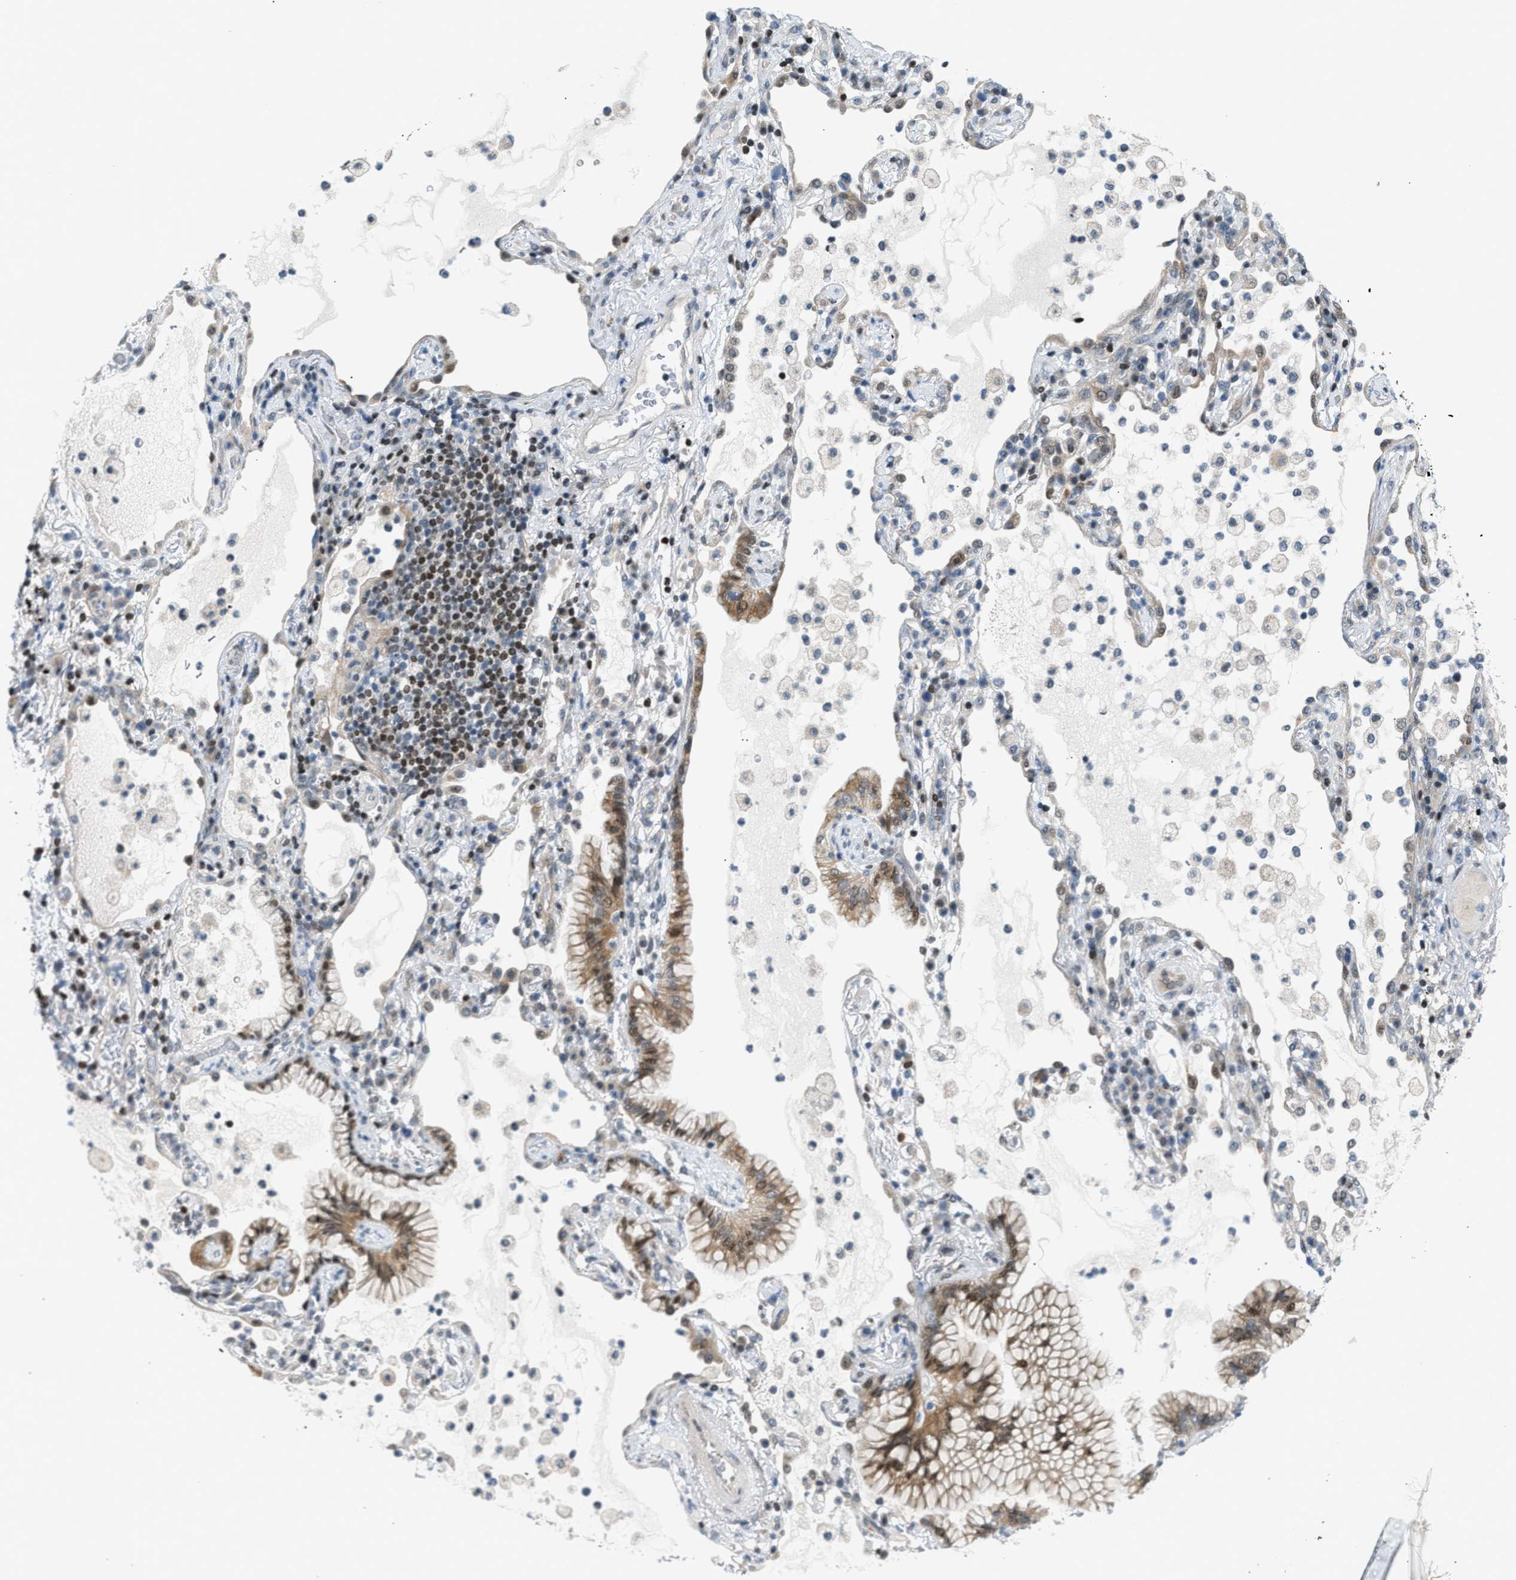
{"staining": {"intensity": "moderate", "quantity": ">75%", "location": "cytoplasmic/membranous"}, "tissue": "lung cancer", "cell_type": "Tumor cells", "image_type": "cancer", "snomed": [{"axis": "morphology", "description": "Adenocarcinoma, NOS"}, {"axis": "topography", "description": "Lung"}], "caption": "Lung cancer stained with immunohistochemistry (IHC) shows moderate cytoplasmic/membranous positivity in about >75% of tumor cells.", "gene": "NPS", "patient": {"sex": "female", "age": 70}}